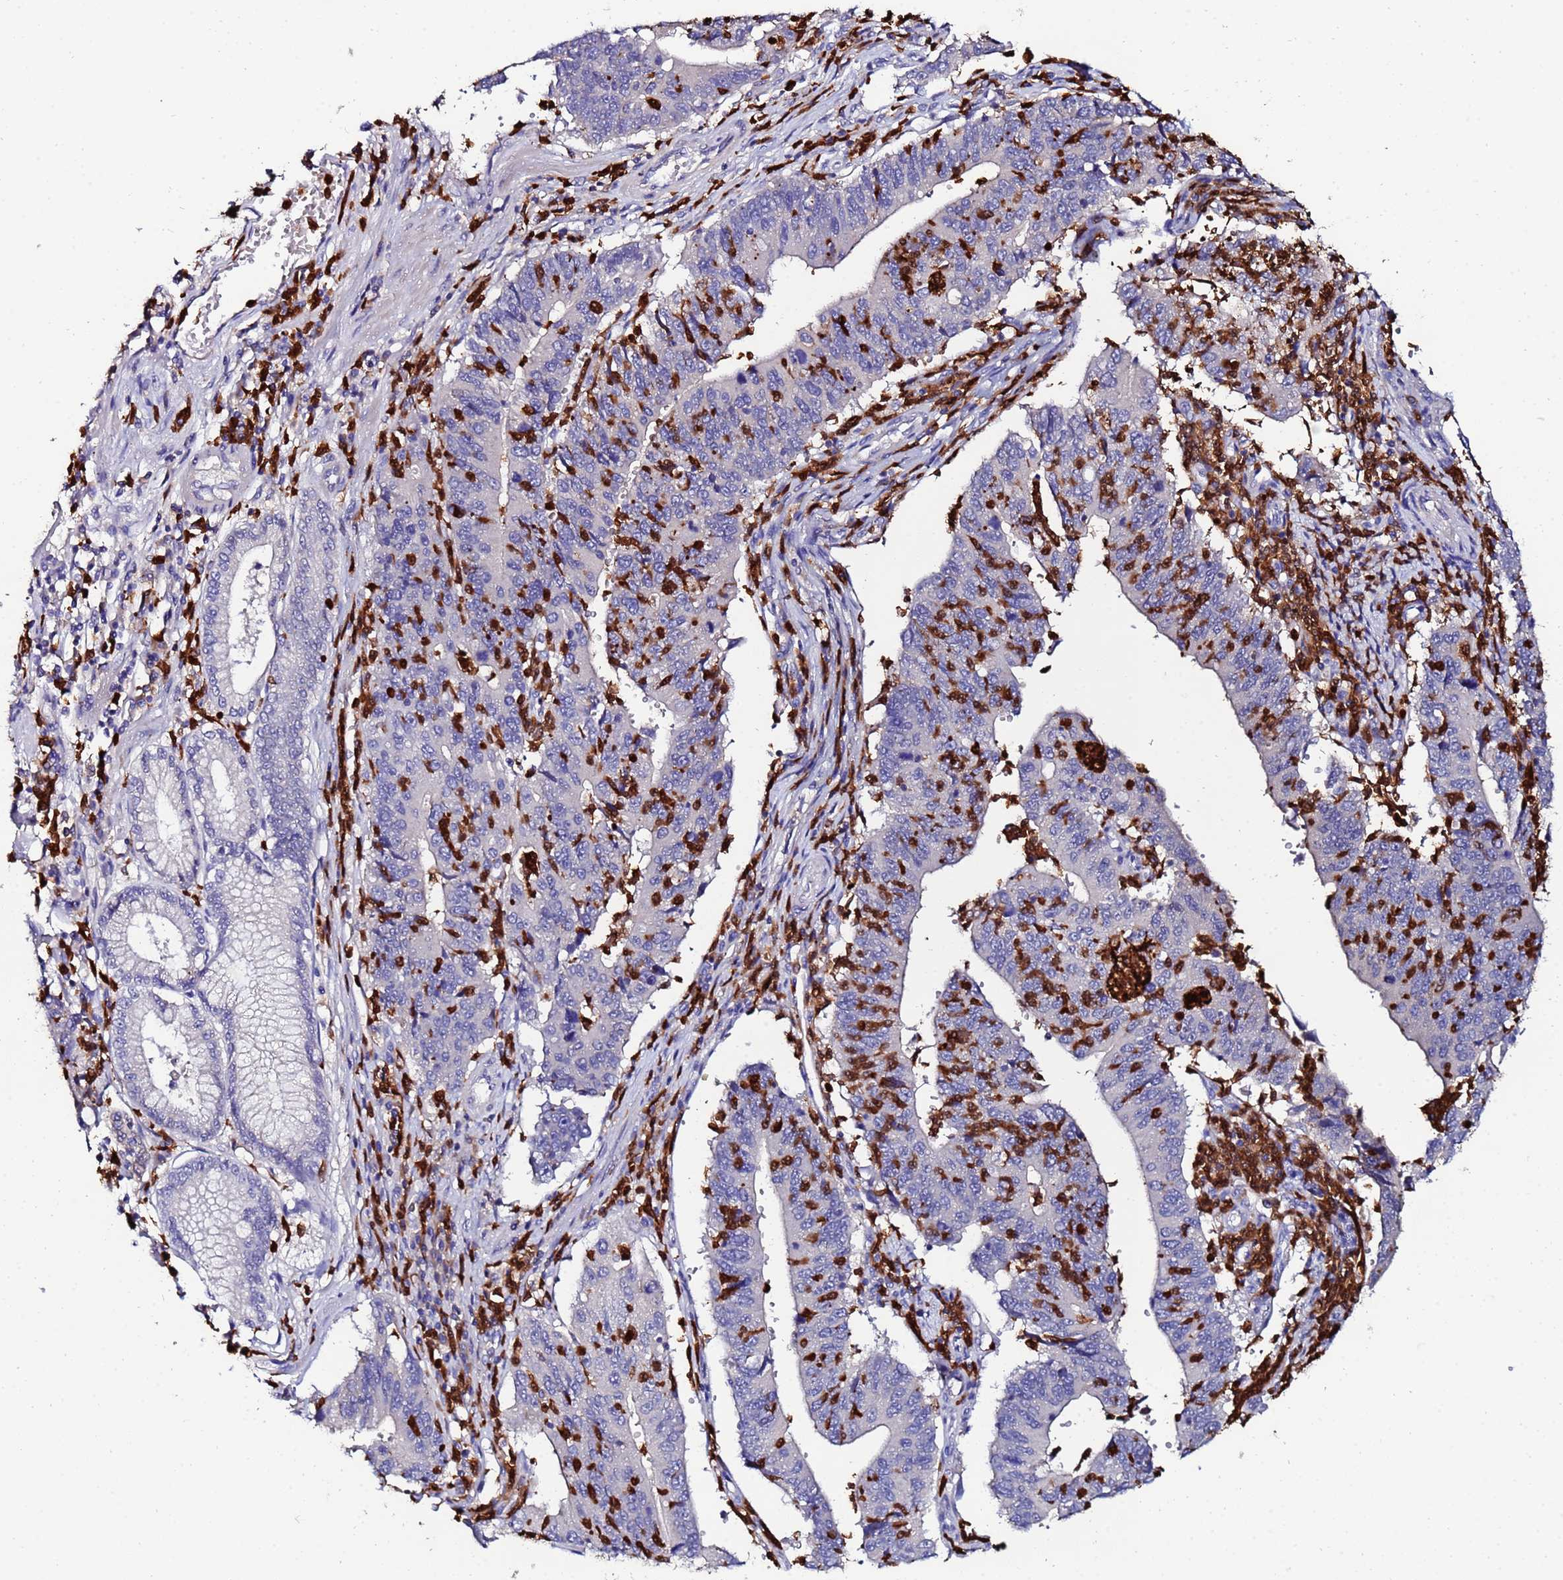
{"staining": {"intensity": "negative", "quantity": "none", "location": "none"}, "tissue": "stomach cancer", "cell_type": "Tumor cells", "image_type": "cancer", "snomed": [{"axis": "morphology", "description": "Adenocarcinoma, NOS"}, {"axis": "topography", "description": "Stomach"}], "caption": "Immunohistochemistry (IHC) of human adenocarcinoma (stomach) shows no expression in tumor cells.", "gene": "TUBAL3", "patient": {"sex": "male", "age": 59}}